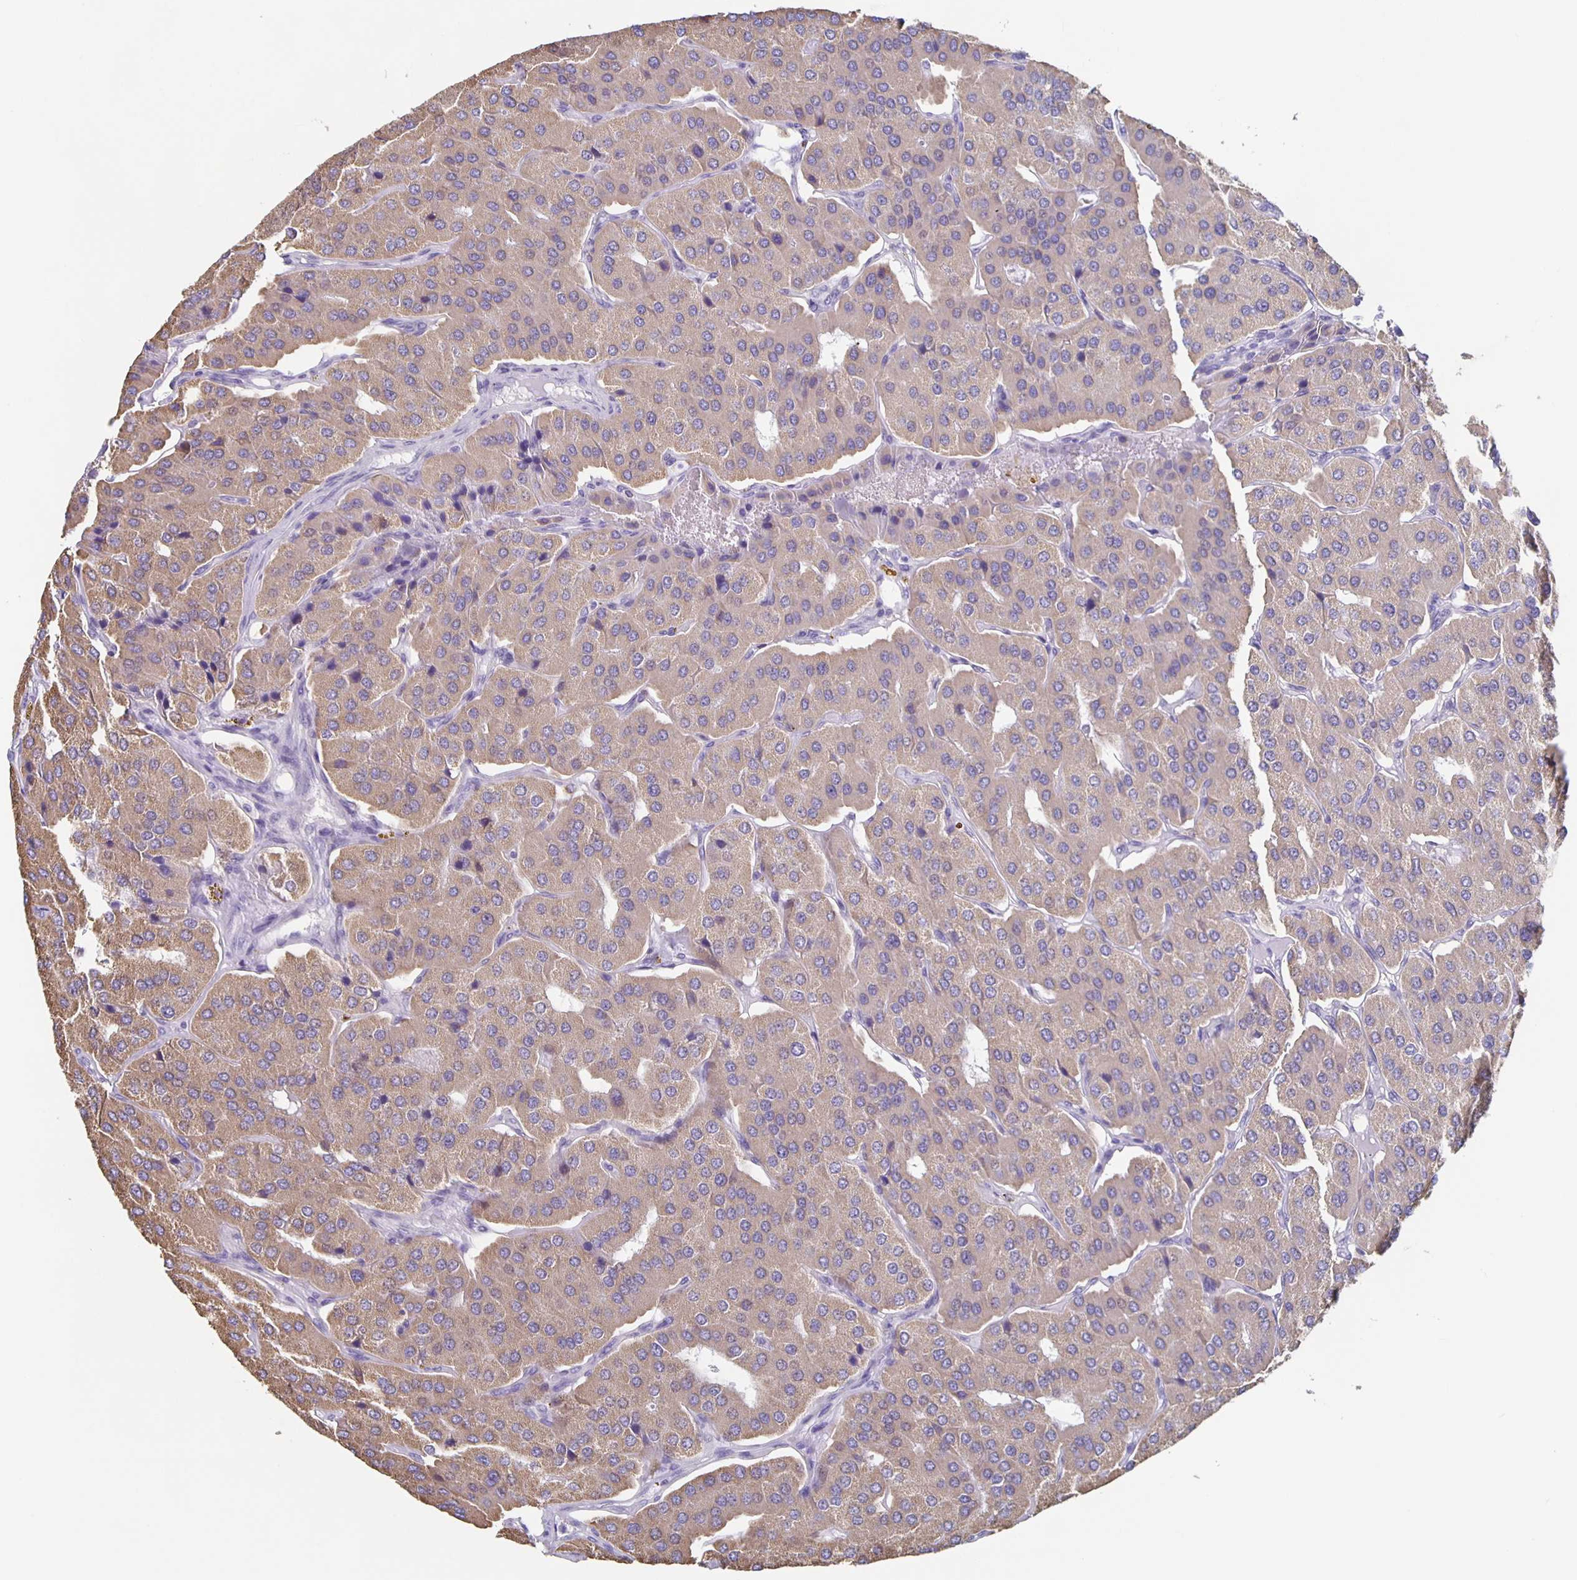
{"staining": {"intensity": "weak", "quantity": ">75%", "location": "cytoplasmic/membranous"}, "tissue": "parathyroid gland", "cell_type": "Glandular cells", "image_type": "normal", "snomed": [{"axis": "morphology", "description": "Normal tissue, NOS"}, {"axis": "morphology", "description": "Adenoma, NOS"}, {"axis": "topography", "description": "Parathyroid gland"}], "caption": "Immunohistochemistry micrograph of unremarkable parathyroid gland stained for a protein (brown), which shows low levels of weak cytoplasmic/membranous positivity in approximately >75% of glandular cells.", "gene": "TPPP", "patient": {"sex": "female", "age": 86}}